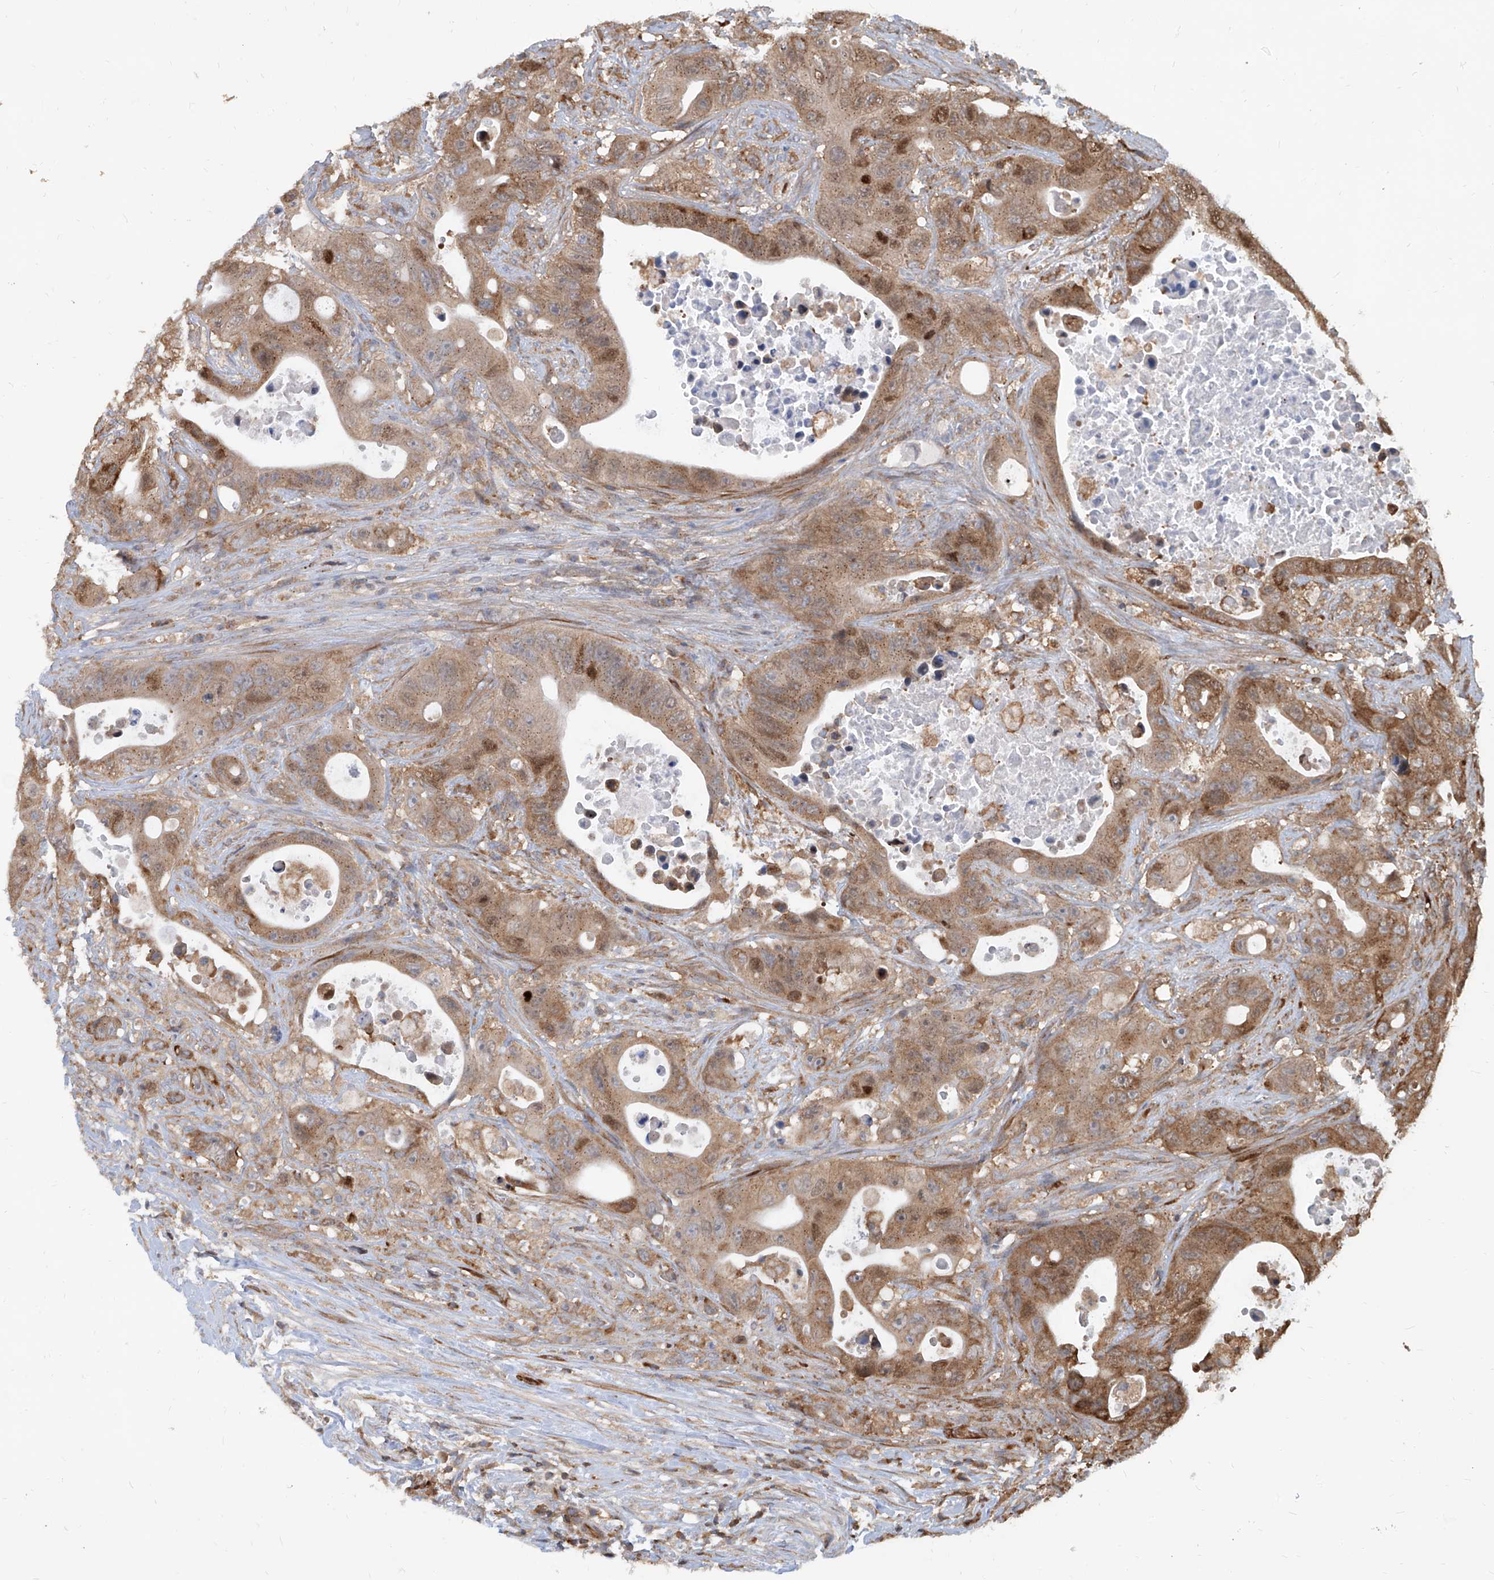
{"staining": {"intensity": "moderate", "quantity": ">75%", "location": "cytoplasmic/membranous,nuclear"}, "tissue": "colorectal cancer", "cell_type": "Tumor cells", "image_type": "cancer", "snomed": [{"axis": "morphology", "description": "Adenocarcinoma, NOS"}, {"axis": "topography", "description": "Colon"}], "caption": "Adenocarcinoma (colorectal) stained for a protein (brown) demonstrates moderate cytoplasmic/membranous and nuclear positive expression in approximately >75% of tumor cells.", "gene": "MAGED2", "patient": {"sex": "female", "age": 46}}